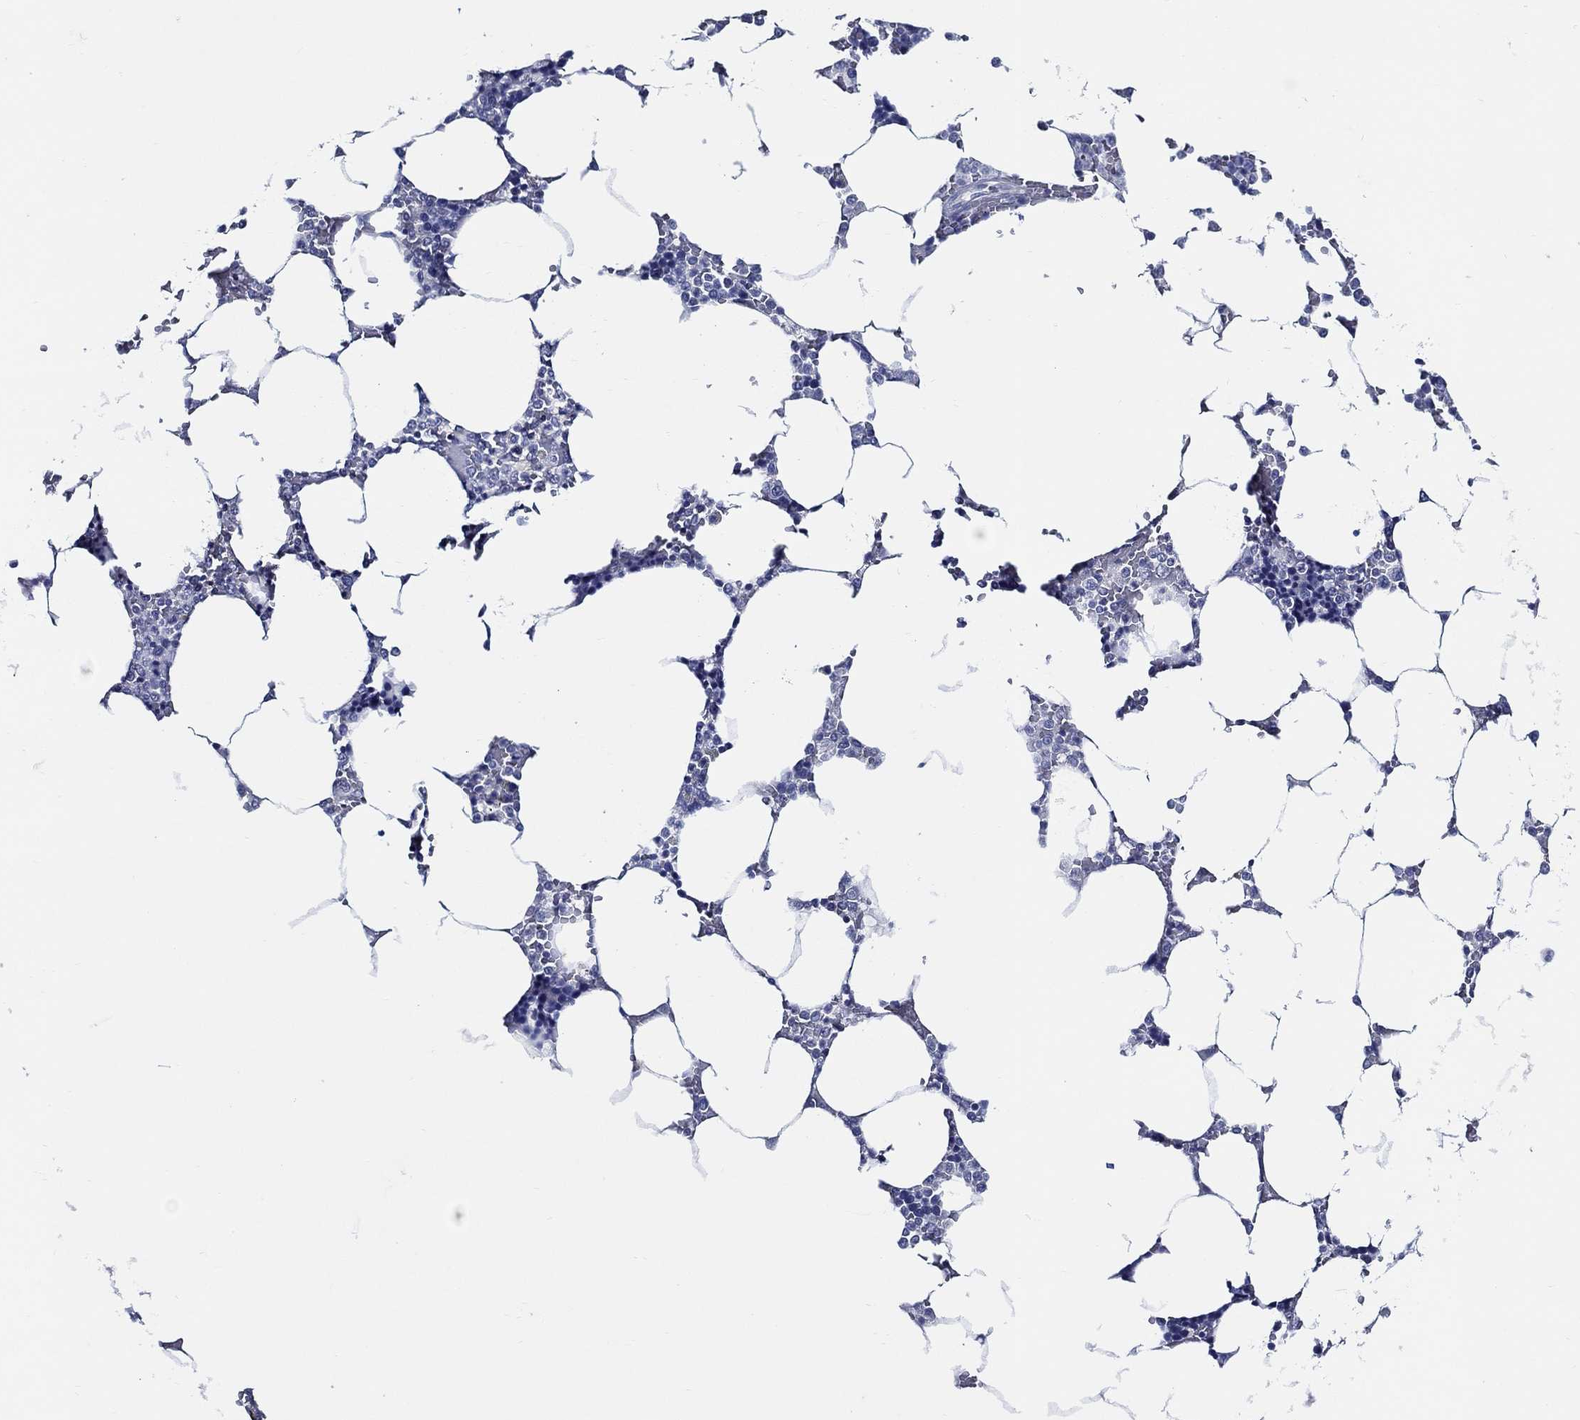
{"staining": {"intensity": "negative", "quantity": "none", "location": "none"}, "tissue": "bone marrow", "cell_type": "Hematopoietic cells", "image_type": "normal", "snomed": [{"axis": "morphology", "description": "Normal tissue, NOS"}, {"axis": "topography", "description": "Bone marrow"}], "caption": "Bone marrow was stained to show a protein in brown. There is no significant staining in hematopoietic cells. The staining was performed using DAB (3,3'-diaminobenzidine) to visualize the protein expression in brown, while the nuclei were stained in blue with hematoxylin (Magnification: 20x).", "gene": "SKOR1", "patient": {"sex": "male", "age": 63}}